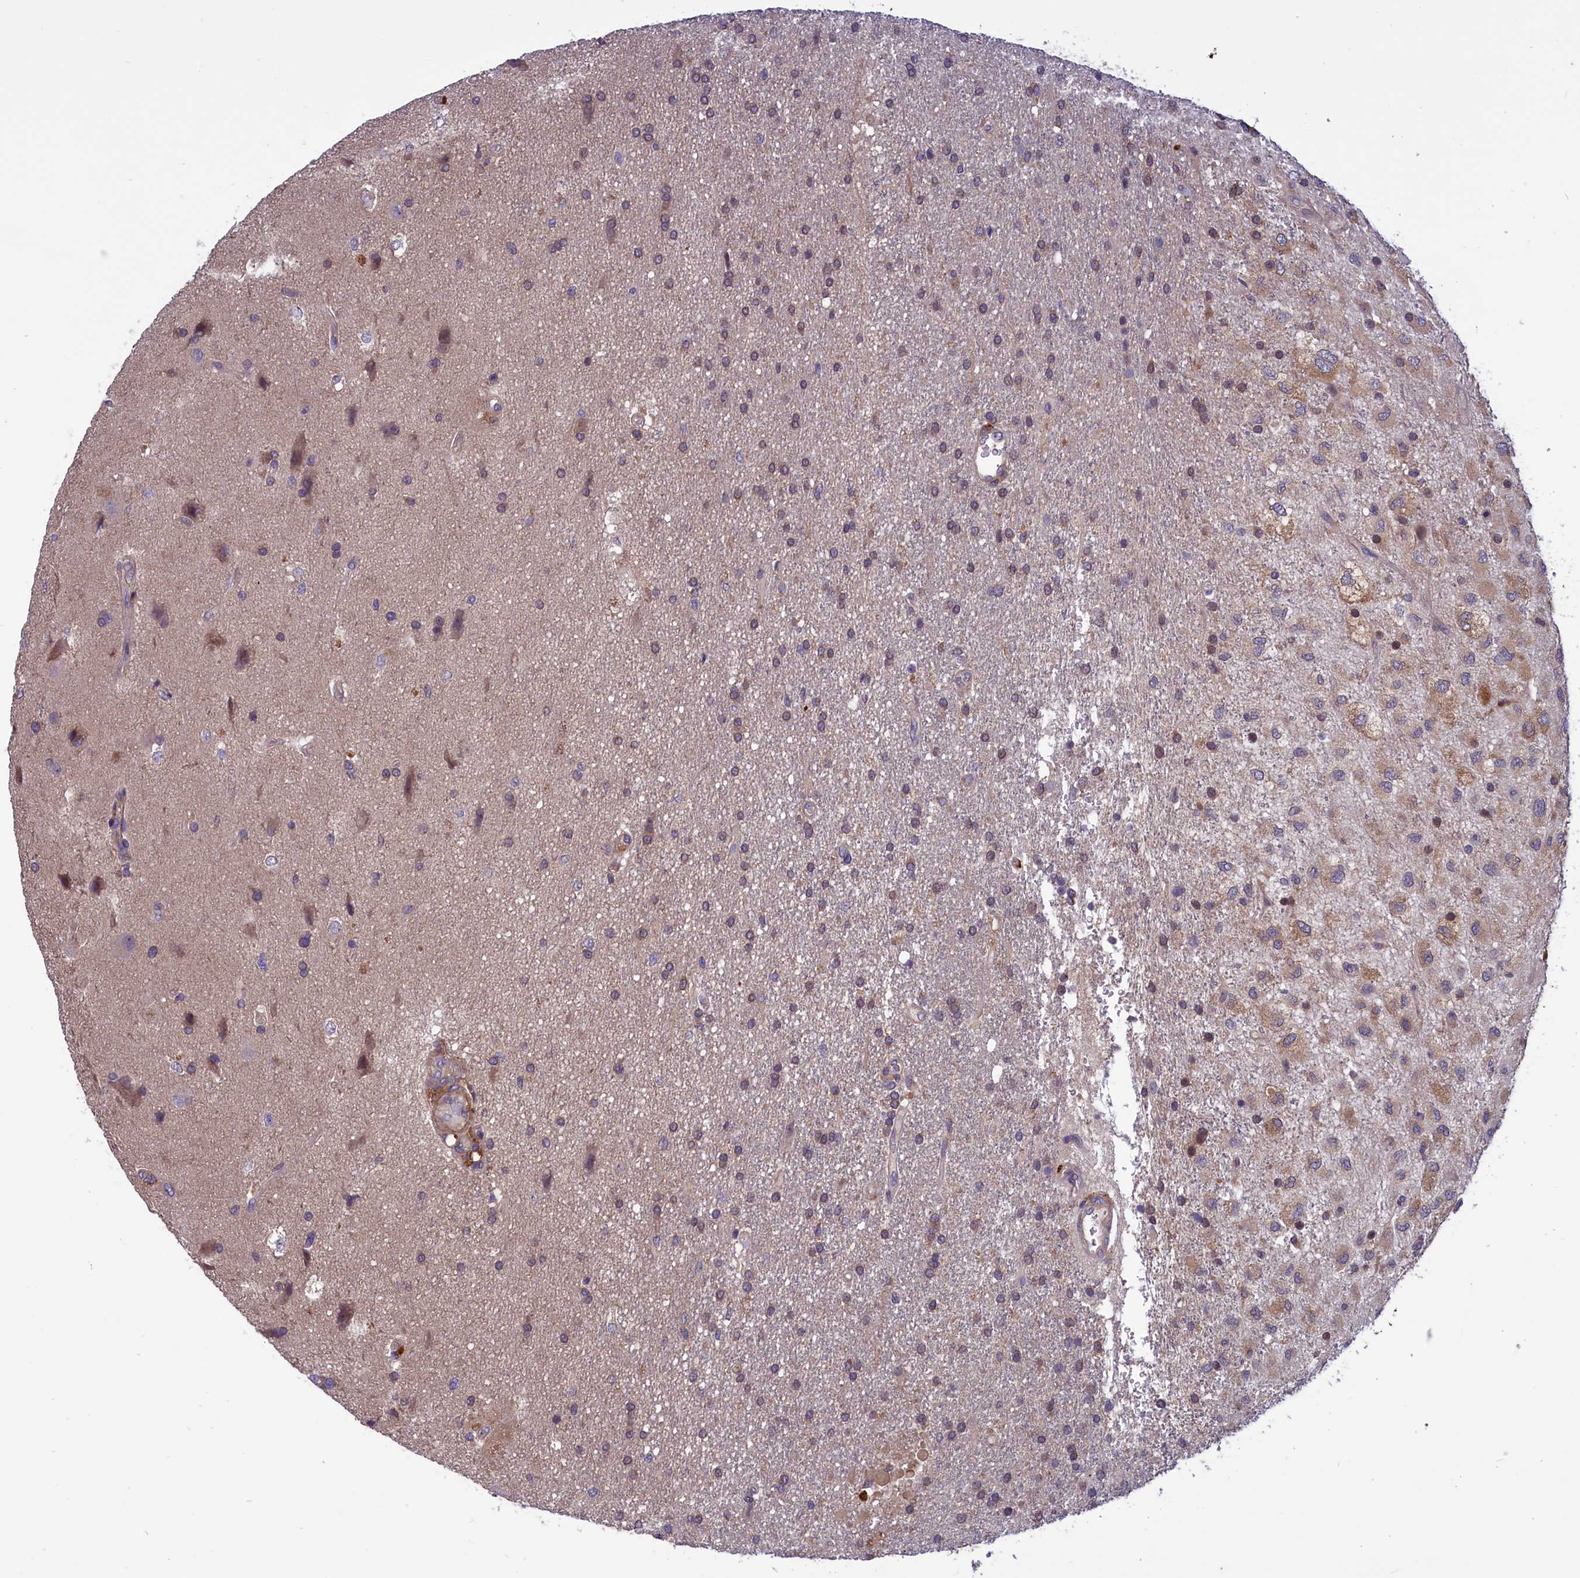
{"staining": {"intensity": "weak", "quantity": "25%-75%", "location": "cytoplasmic/membranous"}, "tissue": "glioma", "cell_type": "Tumor cells", "image_type": "cancer", "snomed": [{"axis": "morphology", "description": "Glioma, malignant, Low grade"}, {"axis": "topography", "description": "Brain"}], "caption": "Immunohistochemical staining of glioma exhibits weak cytoplasmic/membranous protein positivity in about 25%-75% of tumor cells.", "gene": "AMDHD2", "patient": {"sex": "male", "age": 66}}